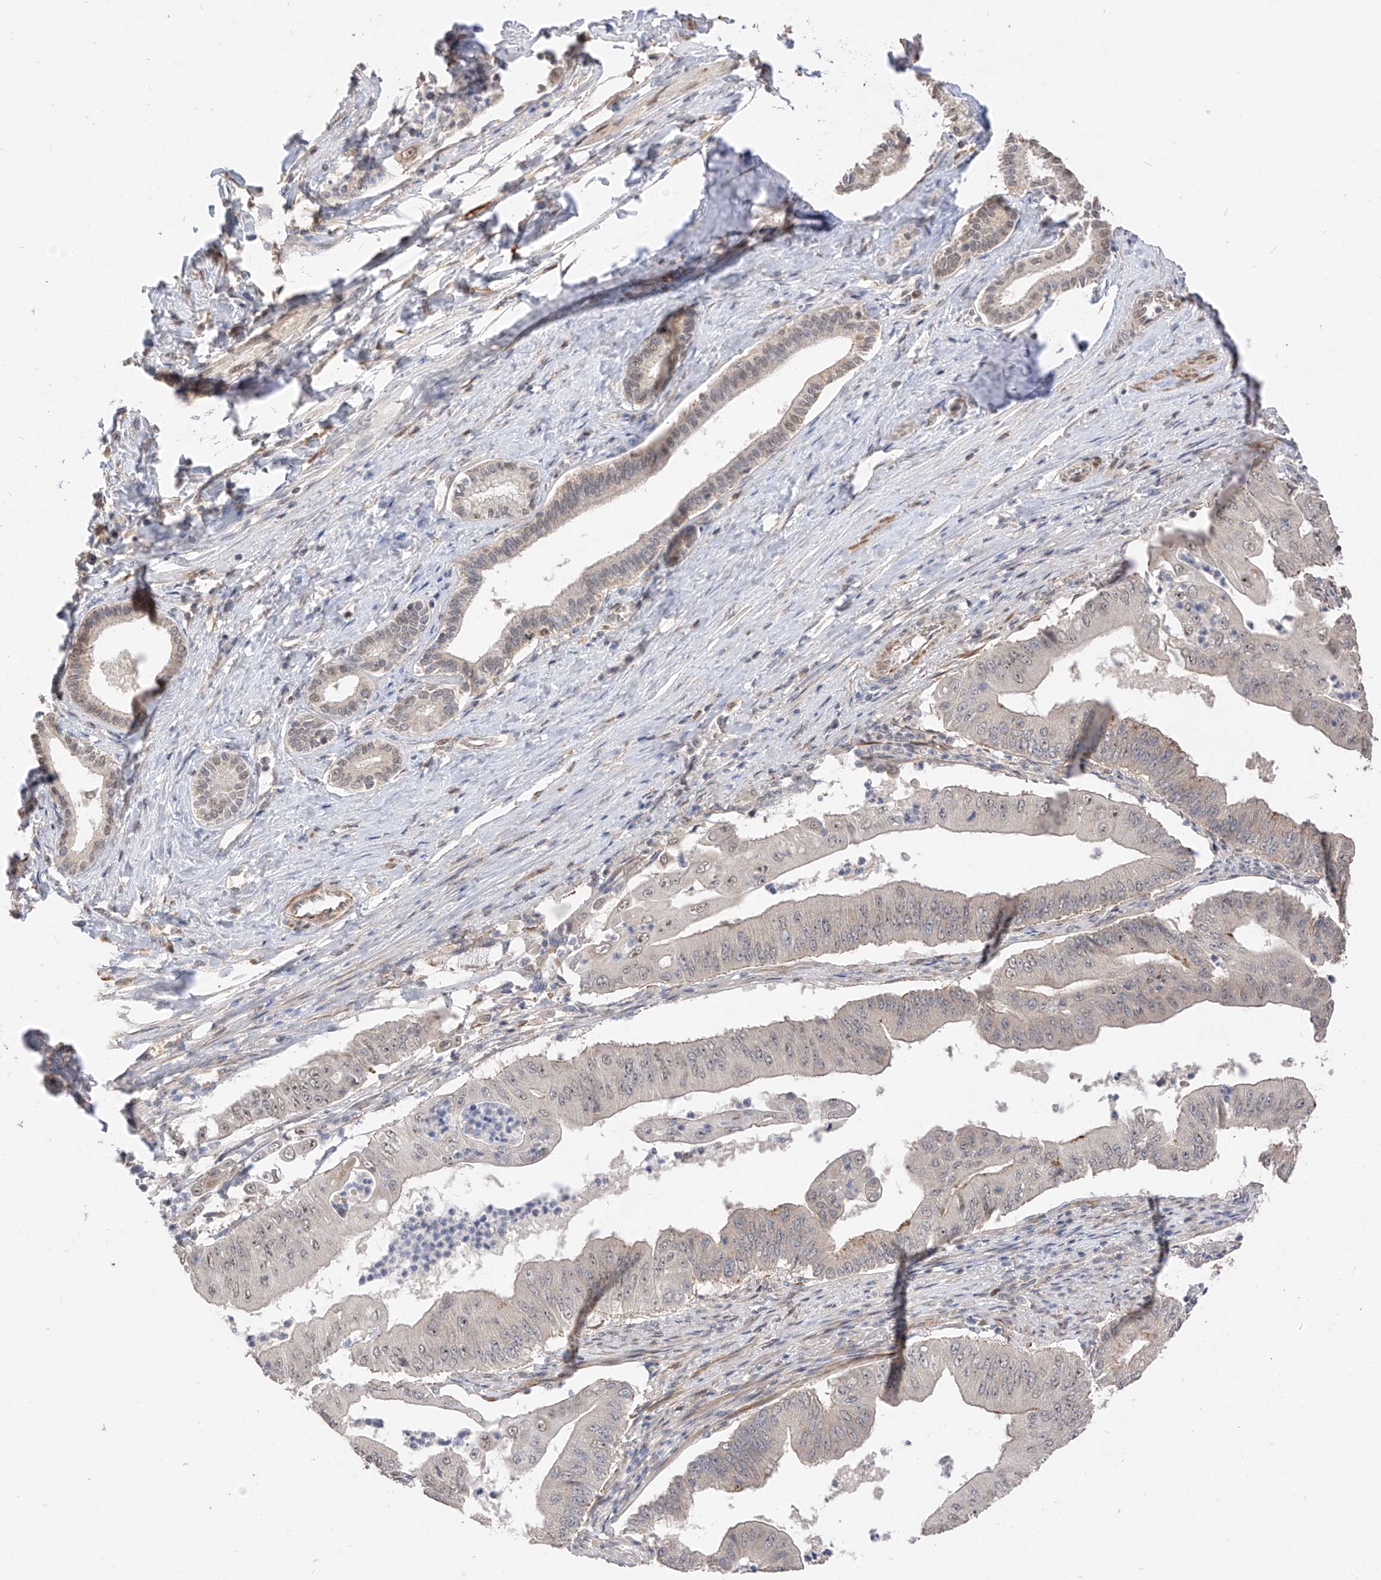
{"staining": {"intensity": "weak", "quantity": "<25%", "location": "cytoplasmic/membranous"}, "tissue": "pancreatic cancer", "cell_type": "Tumor cells", "image_type": "cancer", "snomed": [{"axis": "morphology", "description": "Adenocarcinoma, NOS"}, {"axis": "topography", "description": "Pancreas"}], "caption": "Immunohistochemical staining of human pancreatic cancer (adenocarcinoma) shows no significant expression in tumor cells.", "gene": "LATS1", "patient": {"sex": "female", "age": 77}}